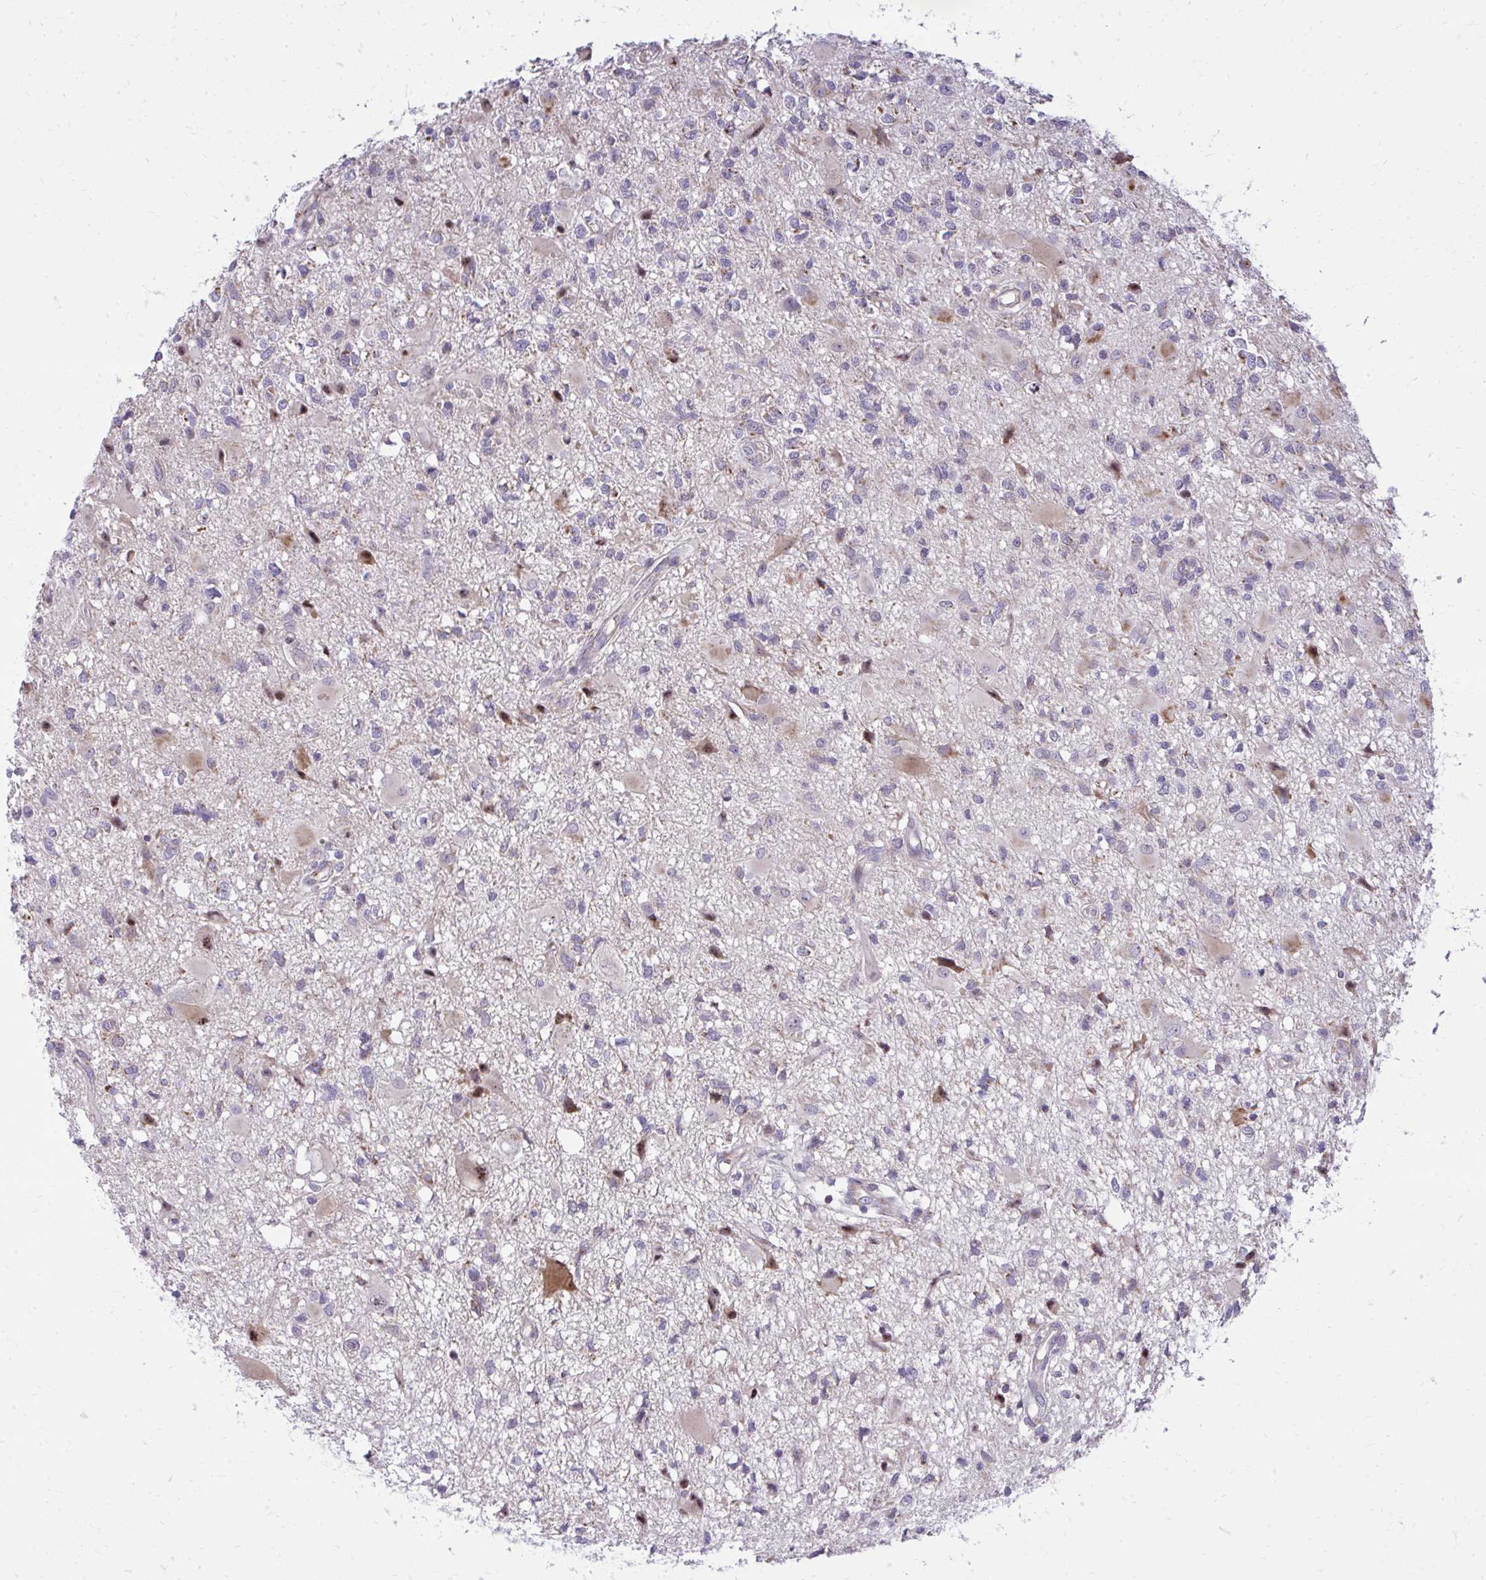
{"staining": {"intensity": "negative", "quantity": "none", "location": "none"}, "tissue": "glioma", "cell_type": "Tumor cells", "image_type": "cancer", "snomed": [{"axis": "morphology", "description": "Glioma, malignant, High grade"}, {"axis": "topography", "description": "Brain"}], "caption": "High magnification brightfield microscopy of glioma stained with DAB (3,3'-diaminobenzidine) (brown) and counterstained with hematoxylin (blue): tumor cells show no significant expression.", "gene": "GPRIN3", "patient": {"sex": "male", "age": 54}}